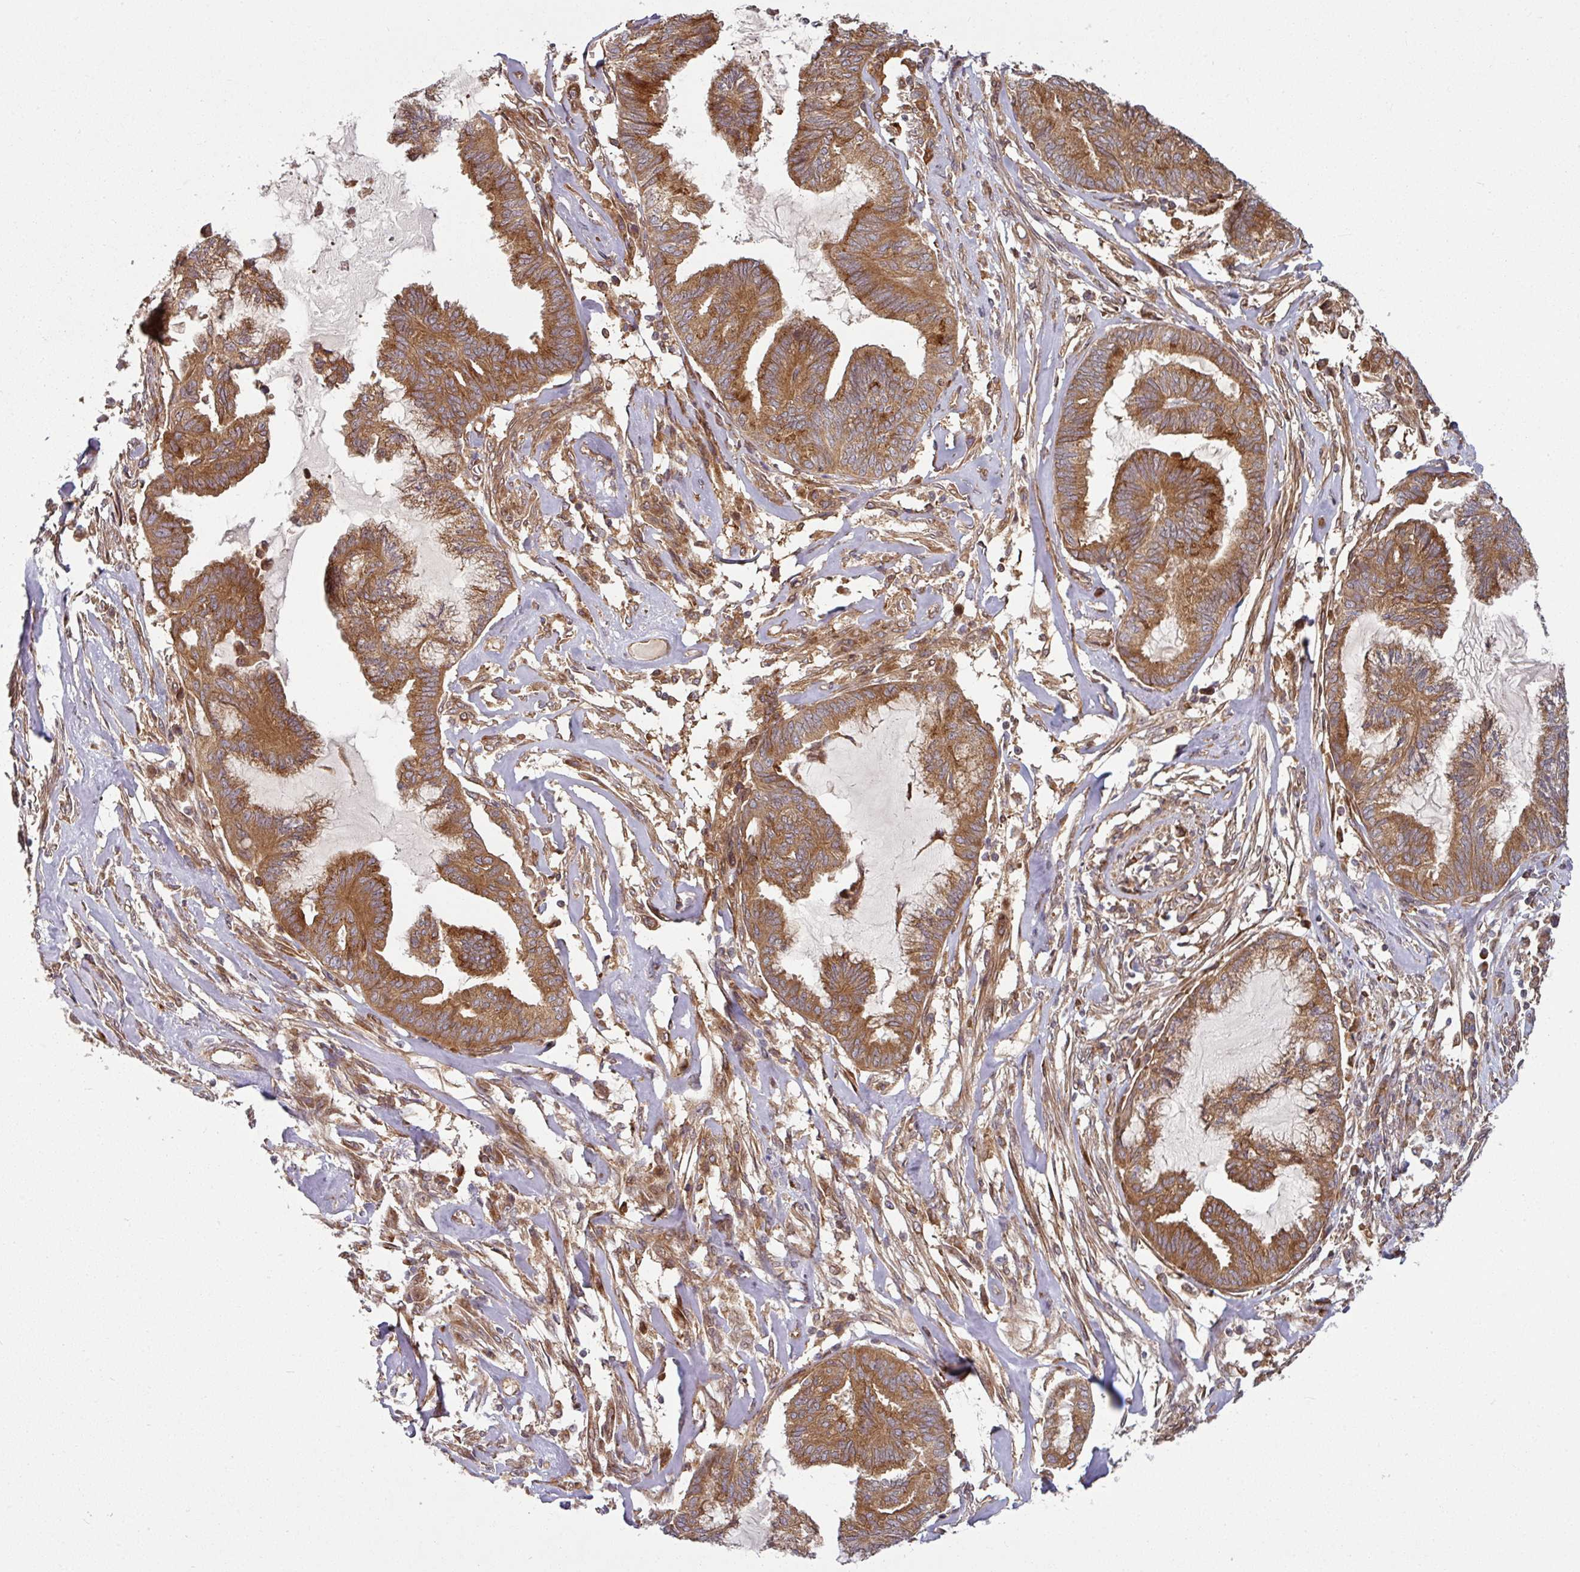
{"staining": {"intensity": "moderate", "quantity": ">75%", "location": "cytoplasmic/membranous"}, "tissue": "endometrial cancer", "cell_type": "Tumor cells", "image_type": "cancer", "snomed": [{"axis": "morphology", "description": "Adenocarcinoma, NOS"}, {"axis": "topography", "description": "Endometrium"}], "caption": "High-magnification brightfield microscopy of endometrial cancer (adenocarcinoma) stained with DAB (3,3'-diaminobenzidine) (brown) and counterstained with hematoxylin (blue). tumor cells exhibit moderate cytoplasmic/membranous staining is seen in about>75% of cells.", "gene": "RAB5A", "patient": {"sex": "female", "age": 86}}